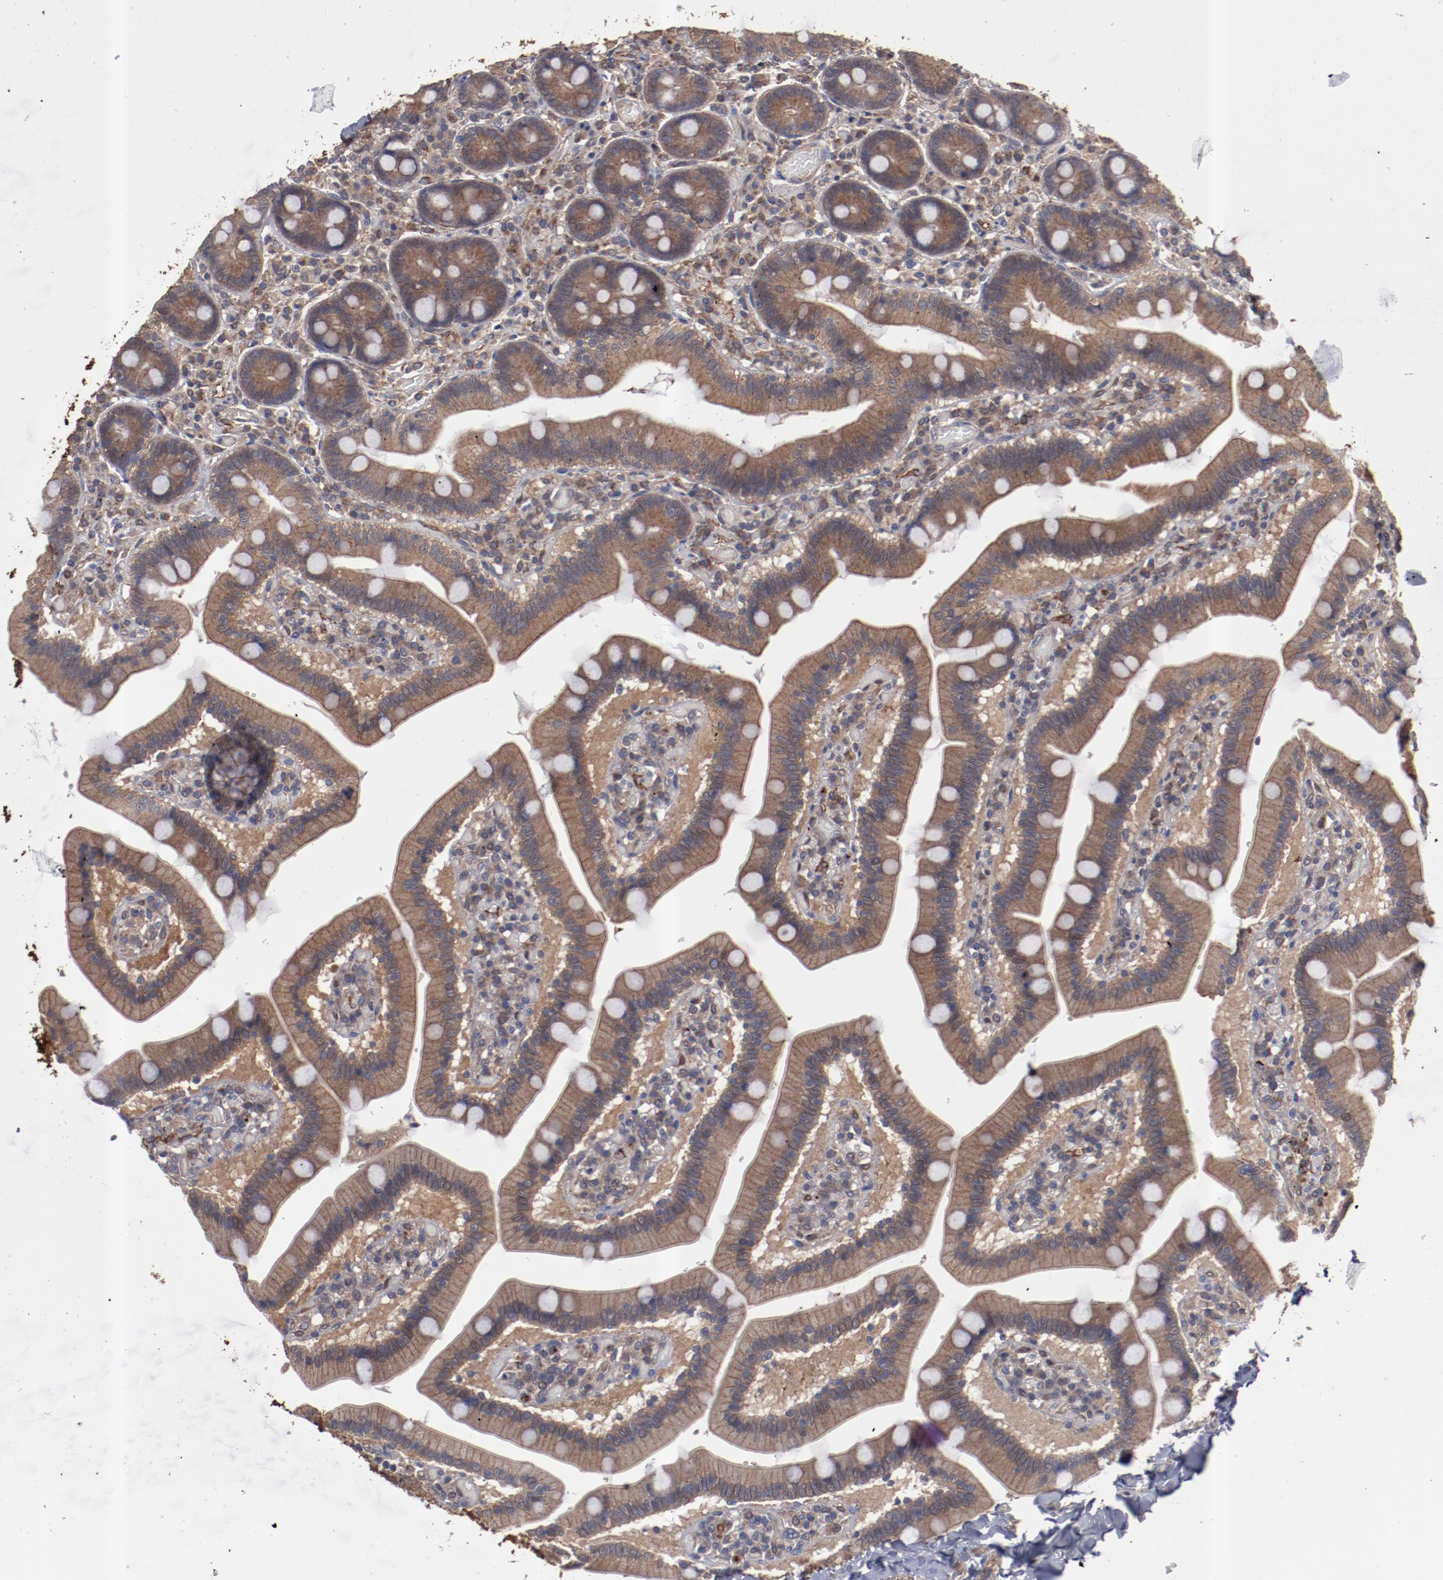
{"staining": {"intensity": "moderate", "quantity": ">75%", "location": "cytoplasmic/membranous"}, "tissue": "duodenum", "cell_type": "Glandular cells", "image_type": "normal", "snomed": [{"axis": "morphology", "description": "Normal tissue, NOS"}, {"axis": "topography", "description": "Duodenum"}], "caption": "Duodenum was stained to show a protein in brown. There is medium levels of moderate cytoplasmic/membranous expression in approximately >75% of glandular cells. Nuclei are stained in blue.", "gene": "DNAAF2", "patient": {"sex": "male", "age": 66}}